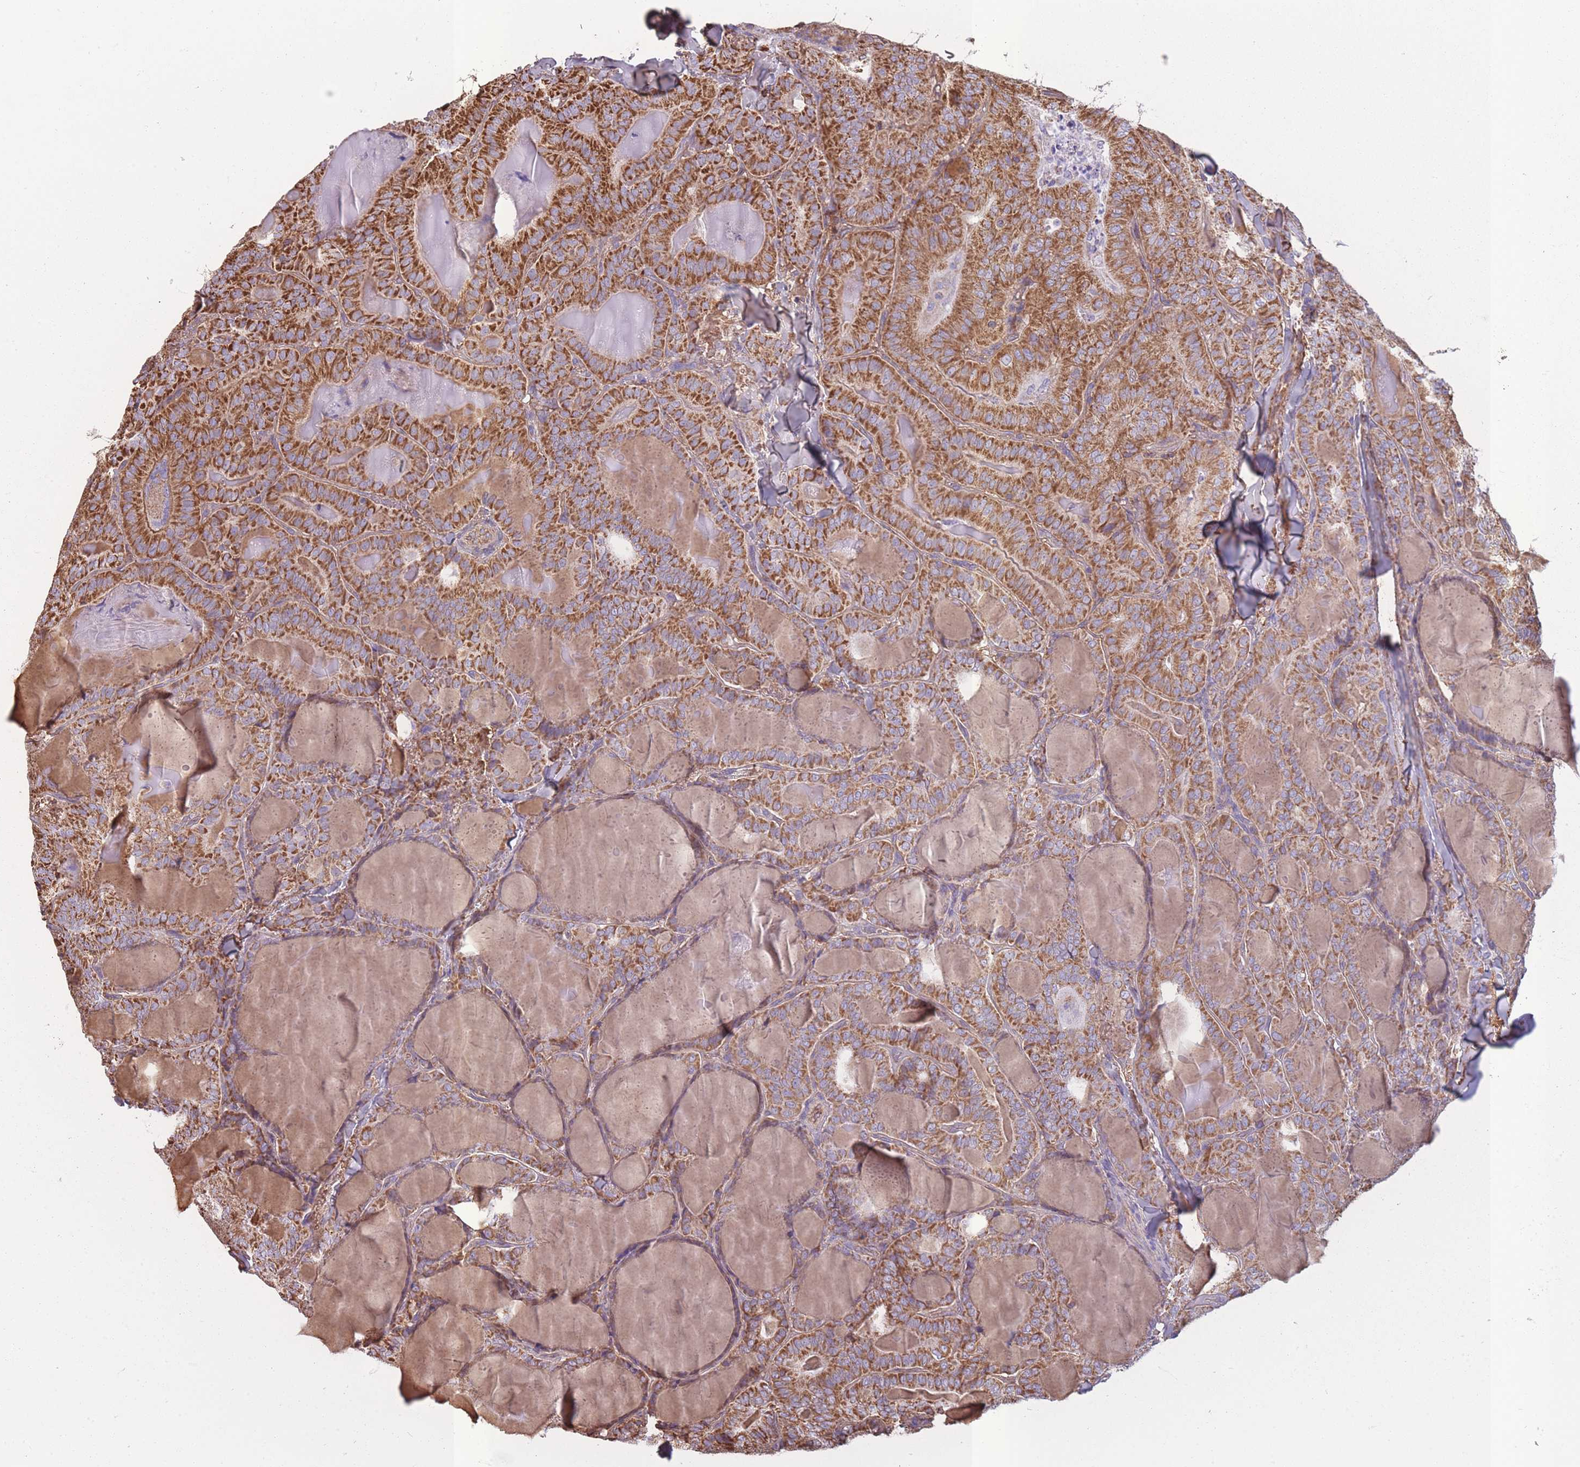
{"staining": {"intensity": "strong", "quantity": ">75%", "location": "cytoplasmic/membranous"}, "tissue": "thyroid cancer", "cell_type": "Tumor cells", "image_type": "cancer", "snomed": [{"axis": "morphology", "description": "Papillary adenocarcinoma, NOS"}, {"axis": "topography", "description": "Thyroid gland"}], "caption": "Immunohistochemistry histopathology image of neoplastic tissue: thyroid cancer (papillary adenocarcinoma) stained using immunohistochemistry shows high levels of strong protein expression localized specifically in the cytoplasmic/membranous of tumor cells, appearing as a cytoplasmic/membranous brown color.", "gene": "KAT2A", "patient": {"sex": "female", "age": 68}}